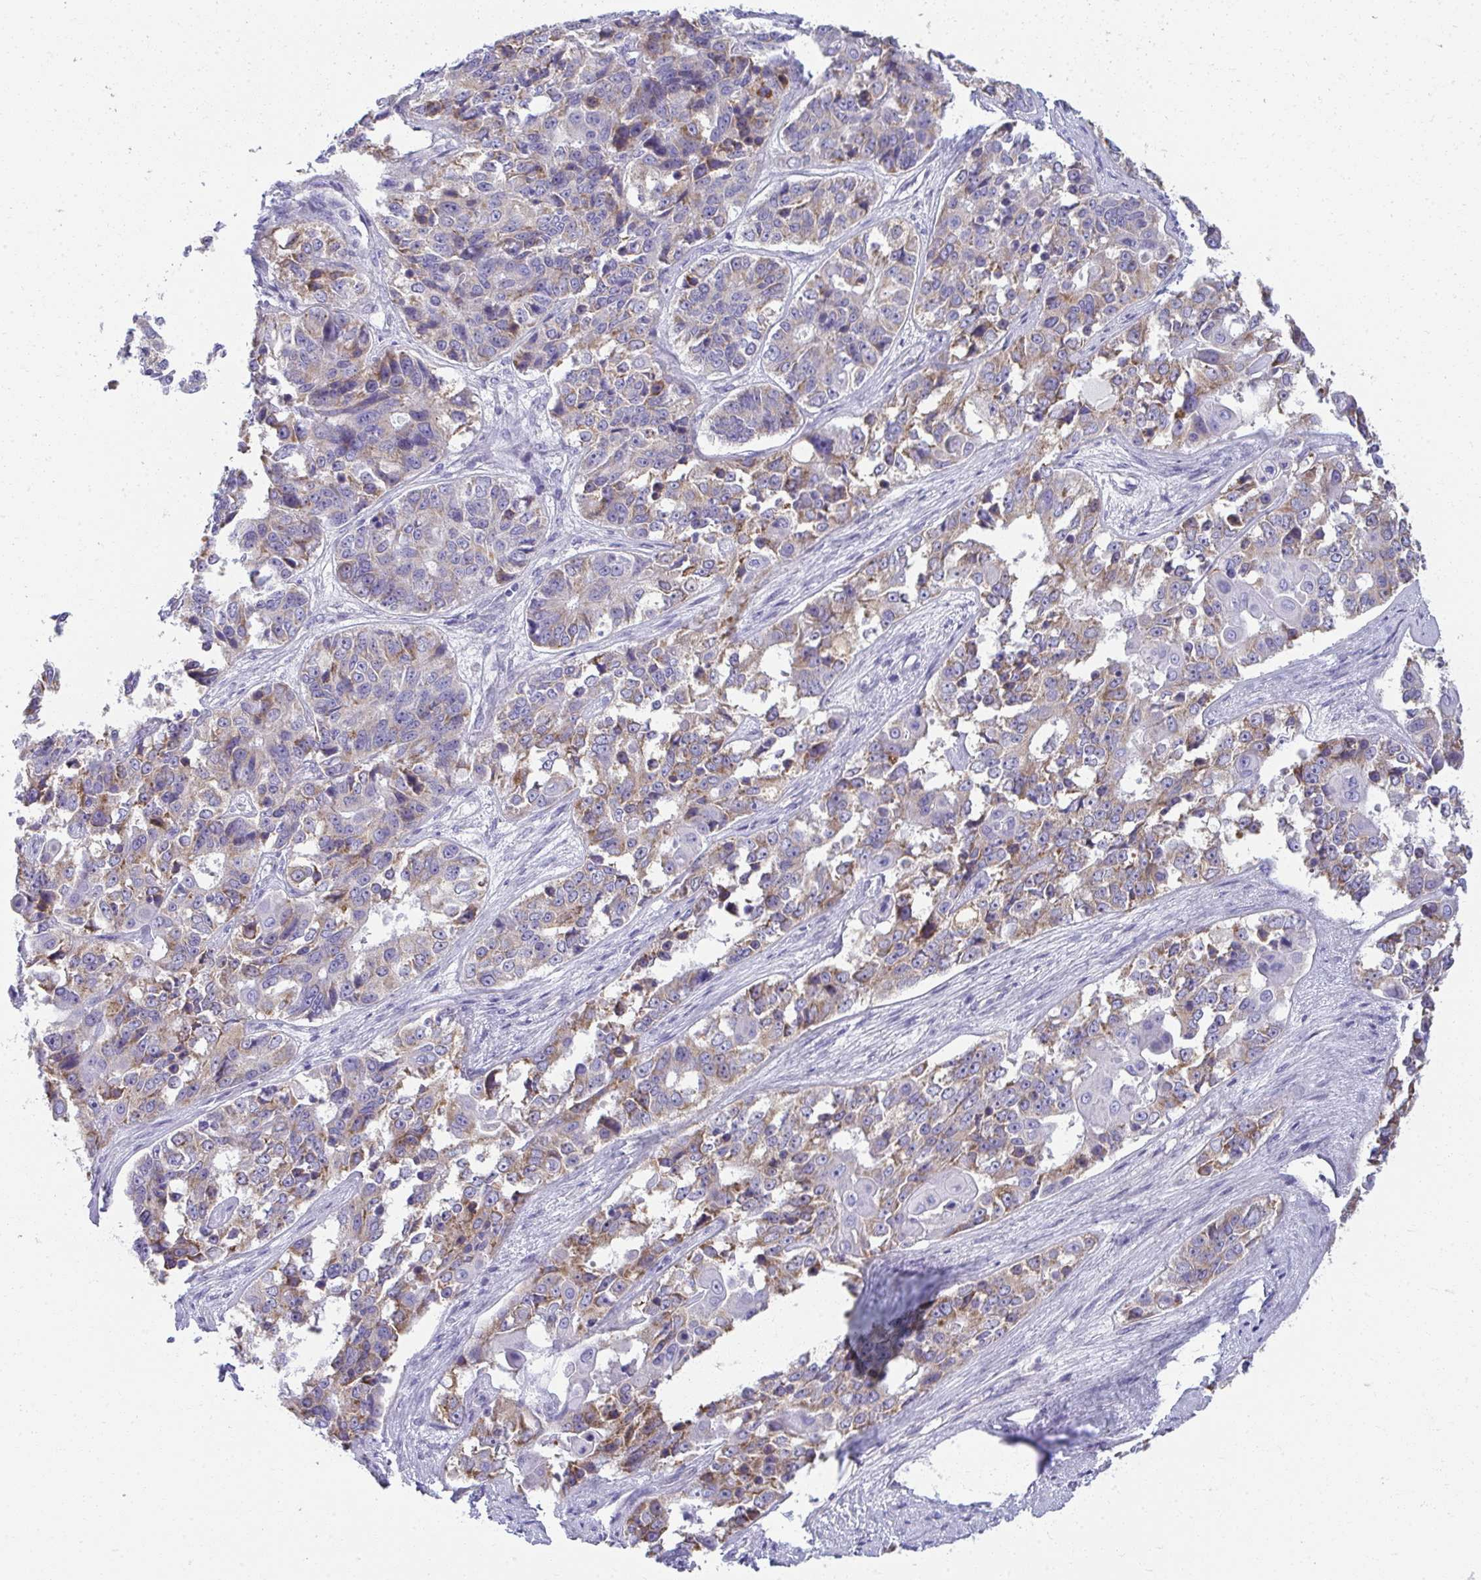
{"staining": {"intensity": "weak", "quantity": "25%-75%", "location": "cytoplasmic/membranous"}, "tissue": "ovarian cancer", "cell_type": "Tumor cells", "image_type": "cancer", "snomed": [{"axis": "morphology", "description": "Carcinoma, endometroid"}, {"axis": "topography", "description": "Ovary"}], "caption": "Endometroid carcinoma (ovarian) stained with a brown dye displays weak cytoplasmic/membranous positive staining in approximately 25%-75% of tumor cells.", "gene": "FASLG", "patient": {"sex": "female", "age": 51}}